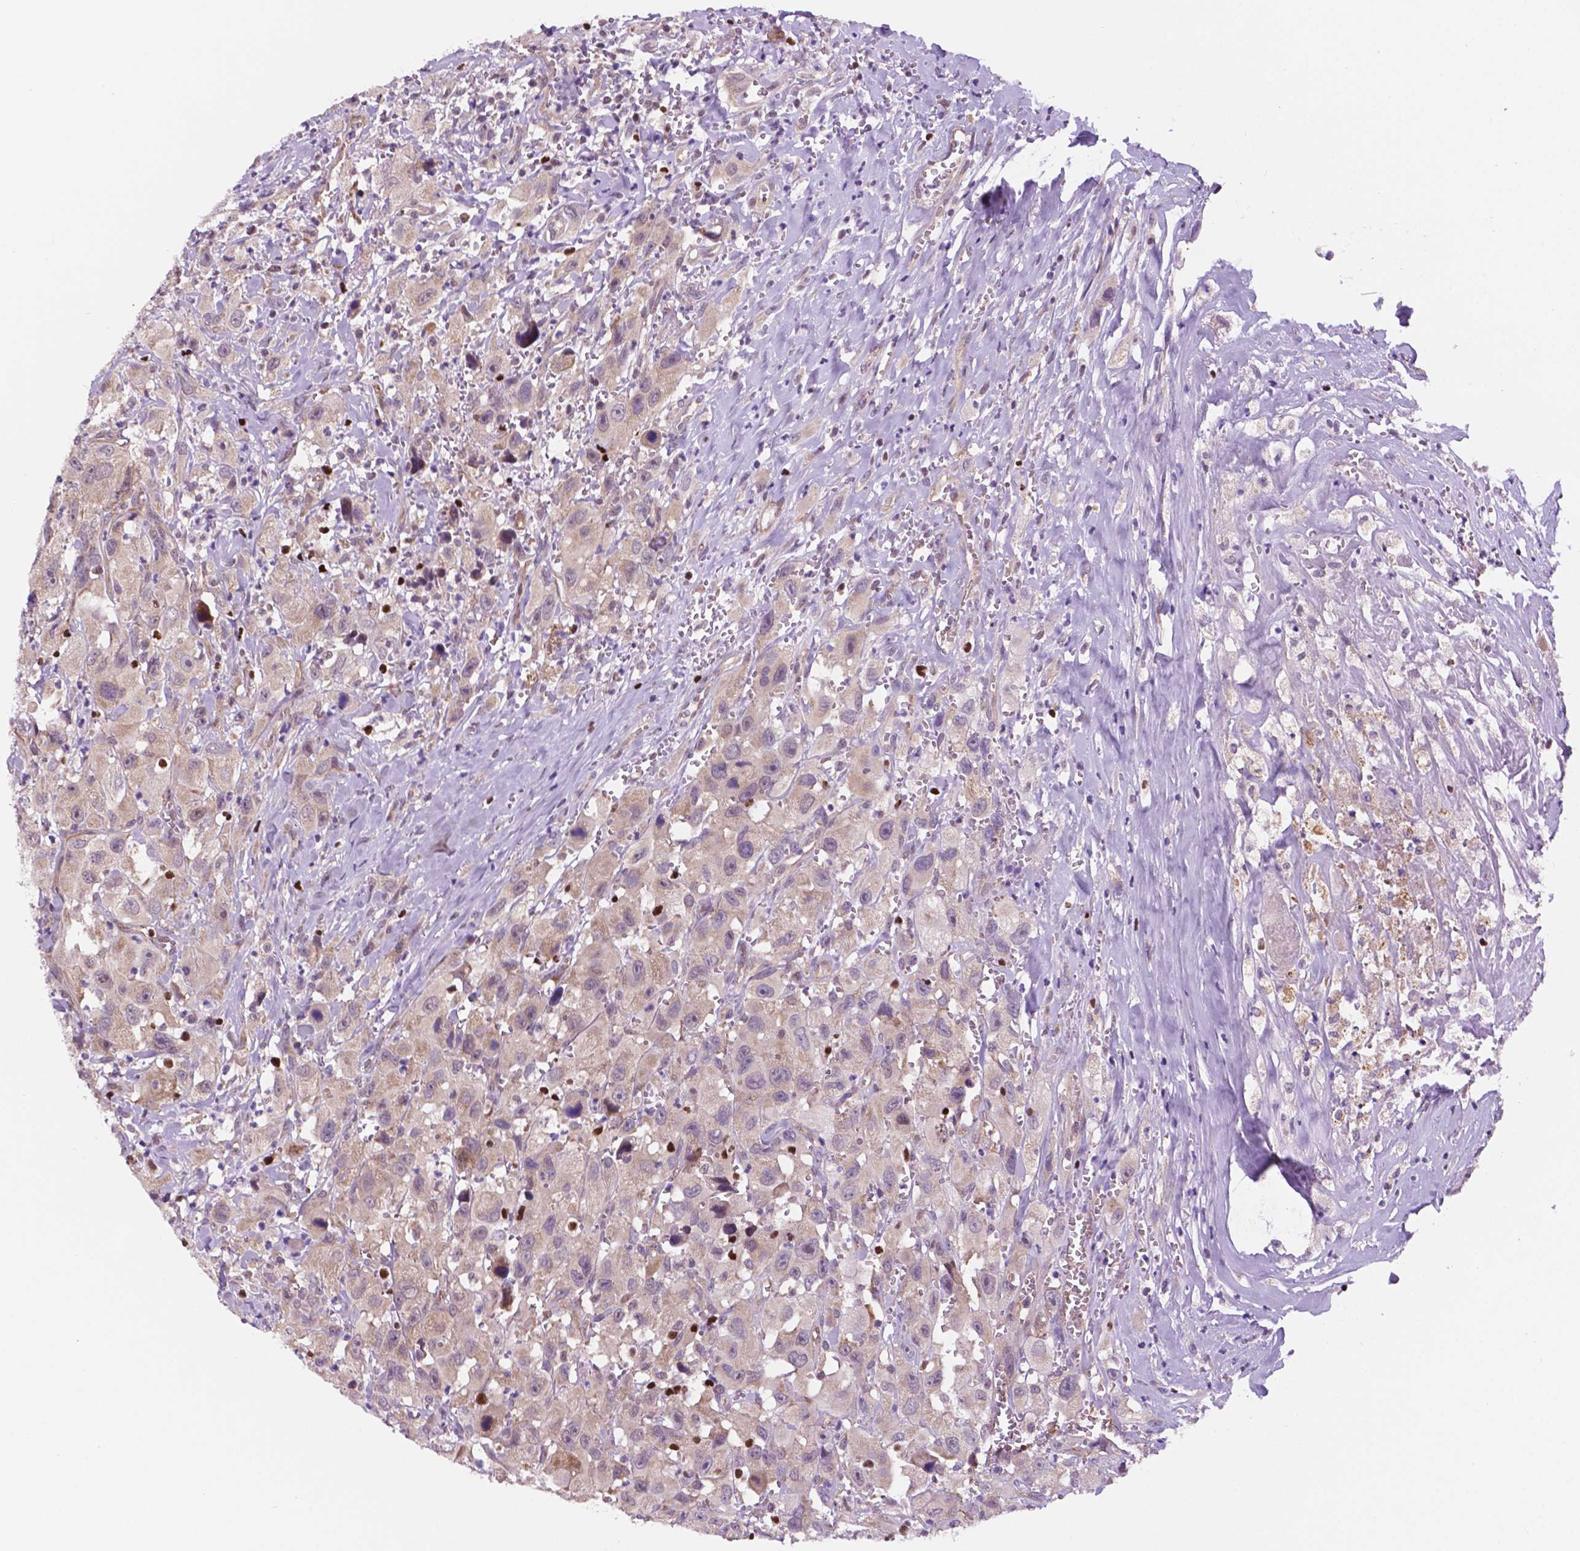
{"staining": {"intensity": "weak", "quantity": ">75%", "location": "cytoplasmic/membranous"}, "tissue": "head and neck cancer", "cell_type": "Tumor cells", "image_type": "cancer", "snomed": [{"axis": "morphology", "description": "Squamous cell carcinoma, NOS"}, {"axis": "morphology", "description": "Squamous cell carcinoma, metastatic, NOS"}, {"axis": "topography", "description": "Oral tissue"}, {"axis": "topography", "description": "Head-Neck"}], "caption": "Immunohistochemistry (IHC) micrograph of neoplastic tissue: human squamous cell carcinoma (head and neck) stained using immunohistochemistry (IHC) displays low levels of weak protein expression localized specifically in the cytoplasmic/membranous of tumor cells, appearing as a cytoplasmic/membranous brown color.", "gene": "GEMIN4", "patient": {"sex": "female", "age": 85}}